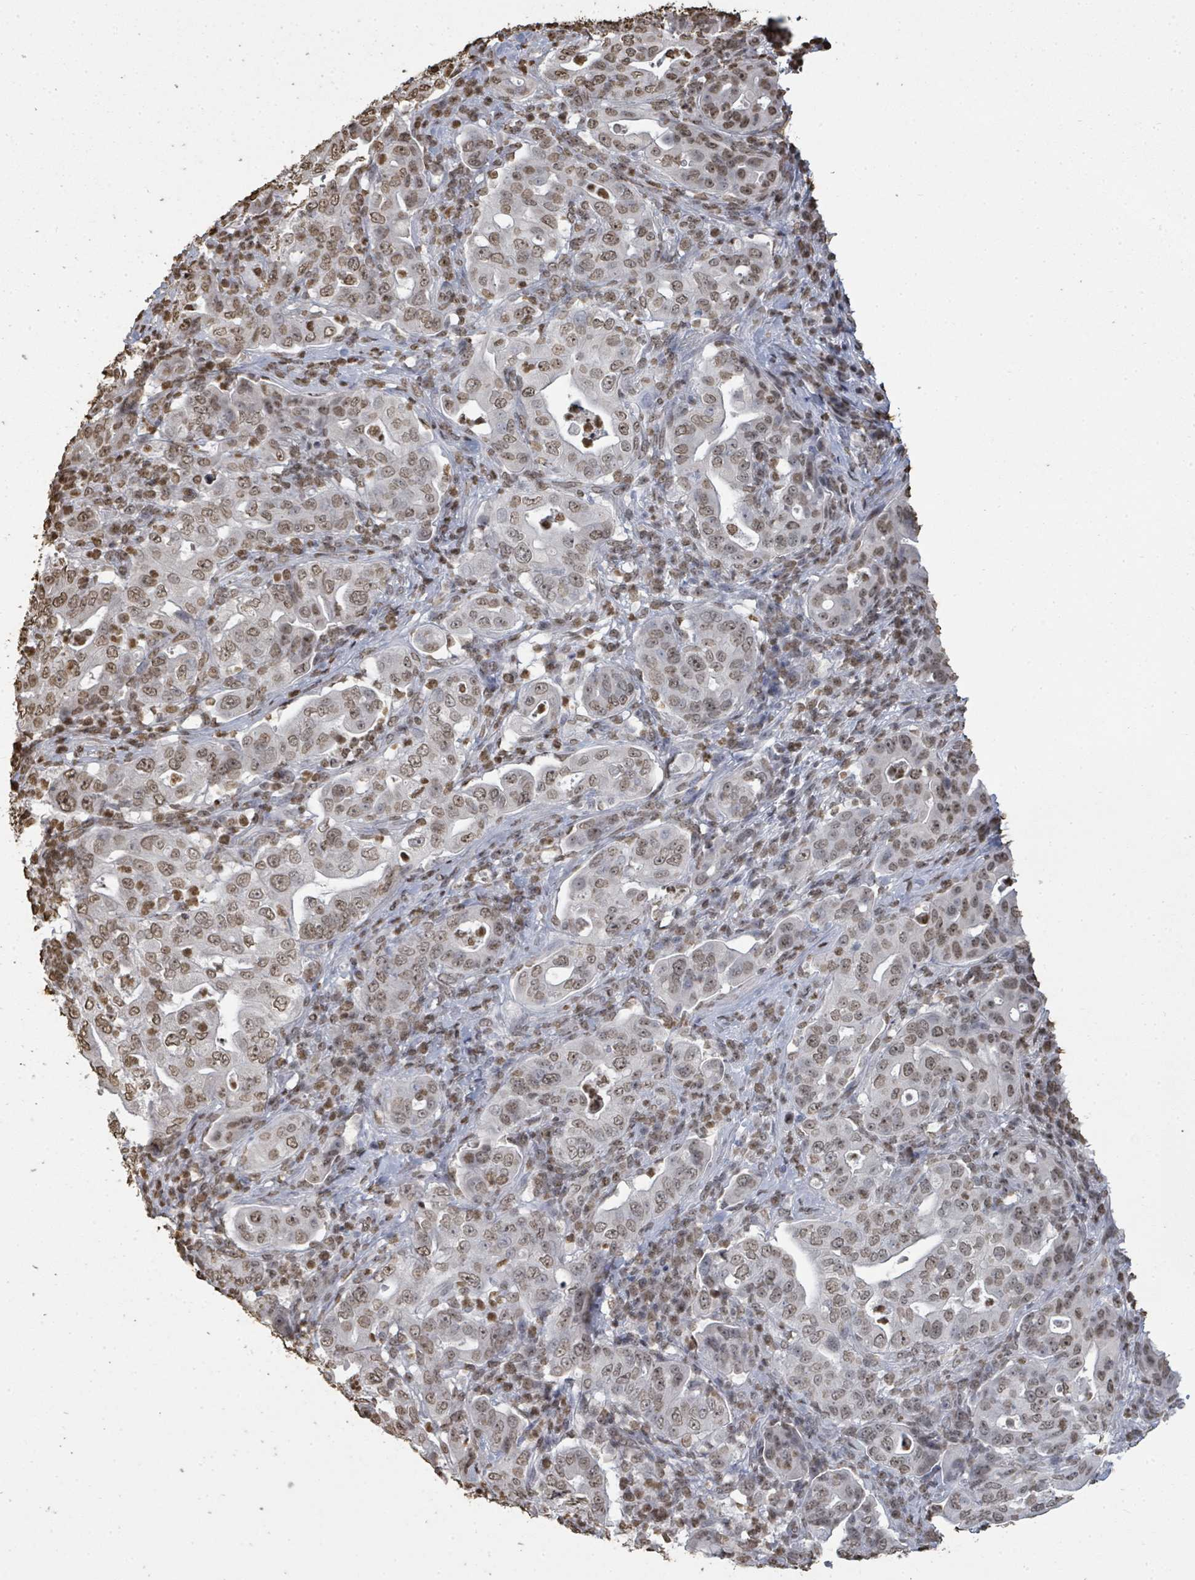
{"staining": {"intensity": "moderate", "quantity": ">75%", "location": "nuclear"}, "tissue": "pancreatic cancer", "cell_type": "Tumor cells", "image_type": "cancer", "snomed": [{"axis": "morphology", "description": "Normal tissue, NOS"}, {"axis": "morphology", "description": "Adenocarcinoma, NOS"}, {"axis": "topography", "description": "Lymph node"}, {"axis": "topography", "description": "Pancreas"}], "caption": "A brown stain highlights moderate nuclear expression of a protein in human pancreatic cancer tumor cells.", "gene": "MRPS12", "patient": {"sex": "female", "age": 67}}